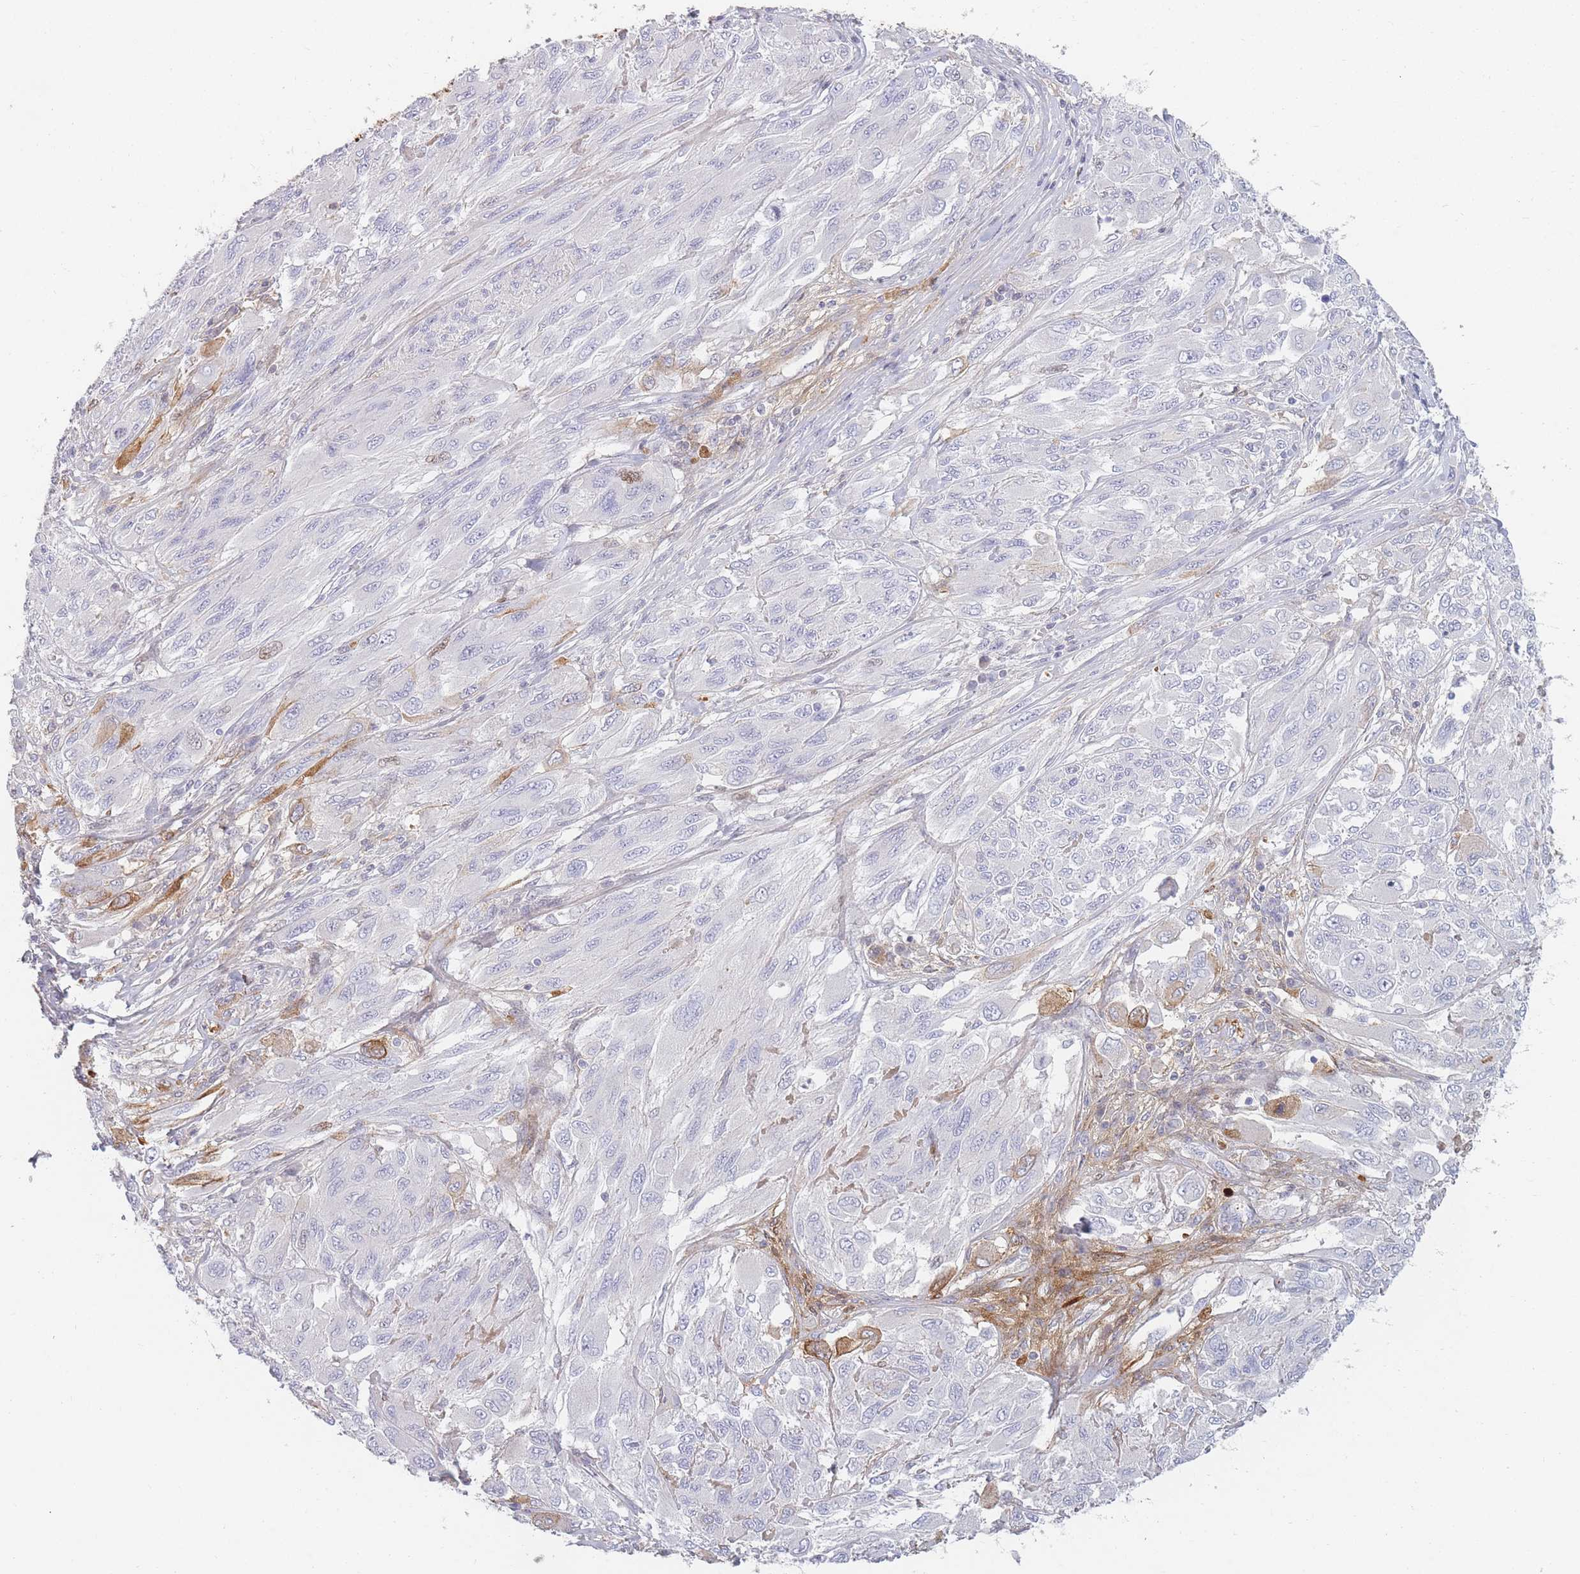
{"staining": {"intensity": "negative", "quantity": "none", "location": "none"}, "tissue": "melanoma", "cell_type": "Tumor cells", "image_type": "cancer", "snomed": [{"axis": "morphology", "description": "Malignant melanoma, NOS"}, {"axis": "topography", "description": "Skin"}], "caption": "This is a histopathology image of immunohistochemistry staining of malignant melanoma, which shows no staining in tumor cells.", "gene": "PRG4", "patient": {"sex": "female", "age": 91}}